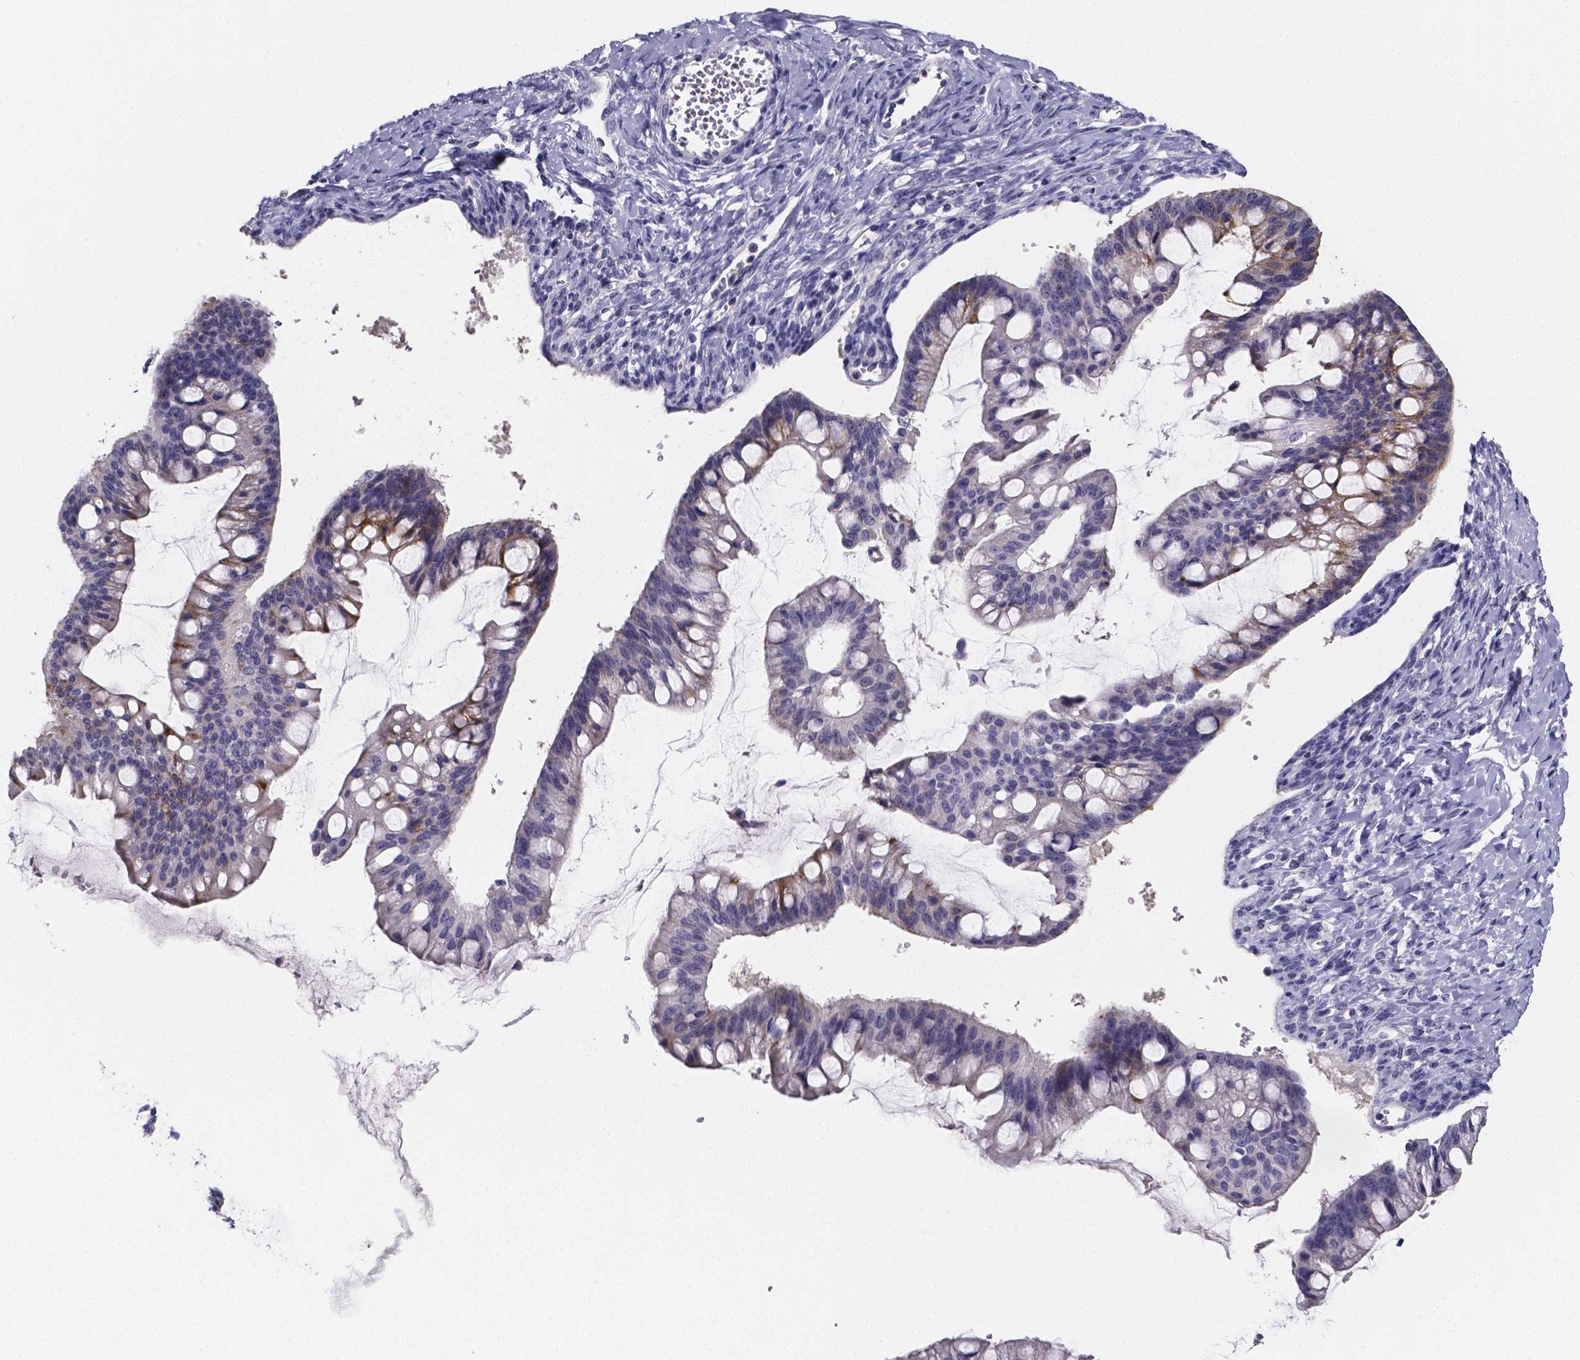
{"staining": {"intensity": "weak", "quantity": "<25%", "location": "cytoplasmic/membranous"}, "tissue": "ovarian cancer", "cell_type": "Tumor cells", "image_type": "cancer", "snomed": [{"axis": "morphology", "description": "Cystadenocarcinoma, mucinous, NOS"}, {"axis": "topography", "description": "Ovary"}], "caption": "The immunohistochemistry image has no significant staining in tumor cells of ovarian cancer (mucinous cystadenocarcinoma) tissue.", "gene": "IZUMO1", "patient": {"sex": "female", "age": 73}}